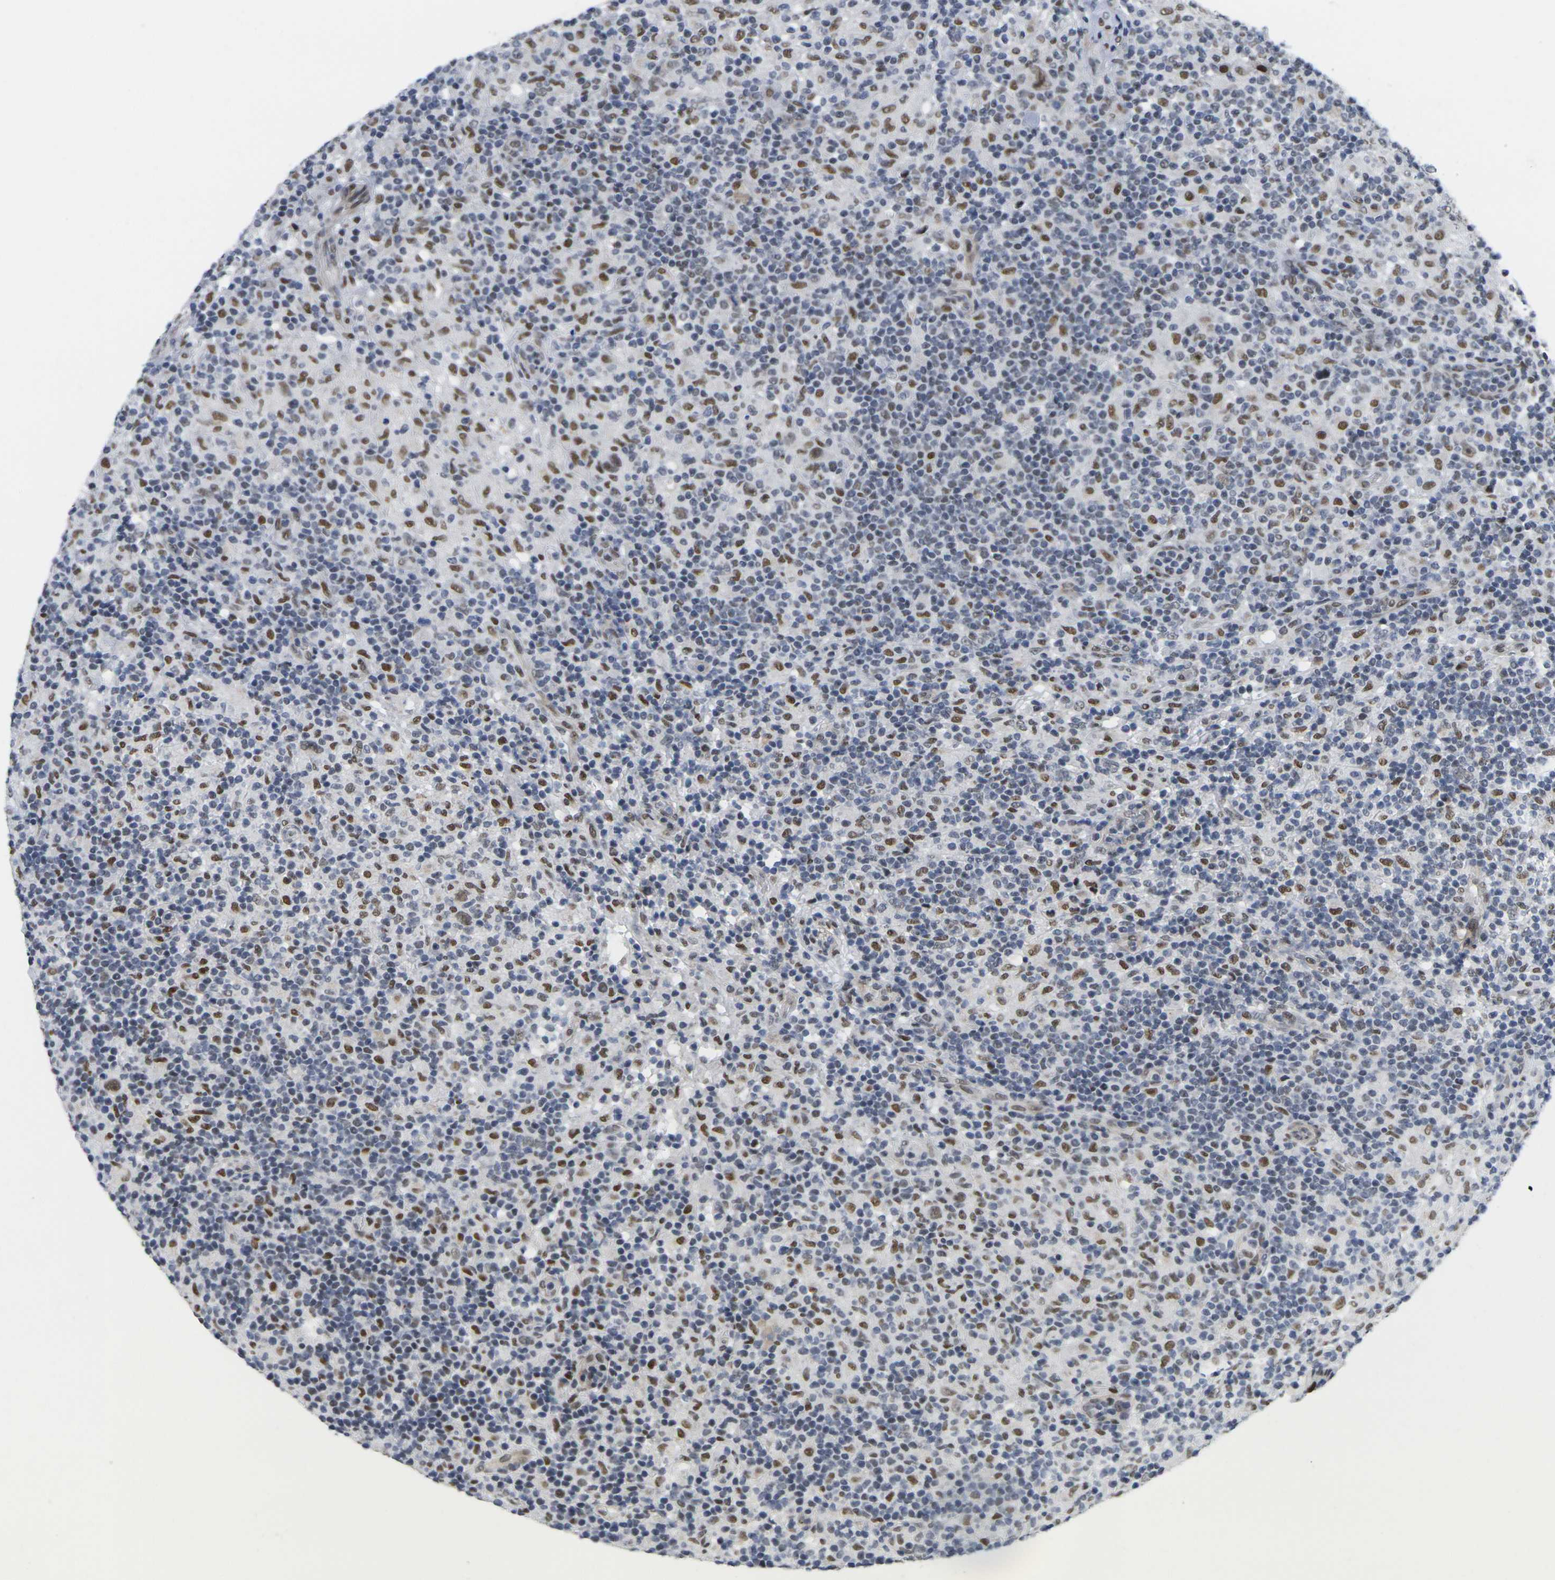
{"staining": {"intensity": "moderate", "quantity": ">75%", "location": "nuclear"}, "tissue": "lymphoma", "cell_type": "Tumor cells", "image_type": "cancer", "snomed": [{"axis": "morphology", "description": "Hodgkin's disease, NOS"}, {"axis": "topography", "description": "Lymph node"}], "caption": "Immunohistochemistry (DAB) staining of Hodgkin's disease displays moderate nuclear protein expression in about >75% of tumor cells. (DAB IHC with brightfield microscopy, high magnification).", "gene": "RBM7", "patient": {"sex": "male", "age": 70}}